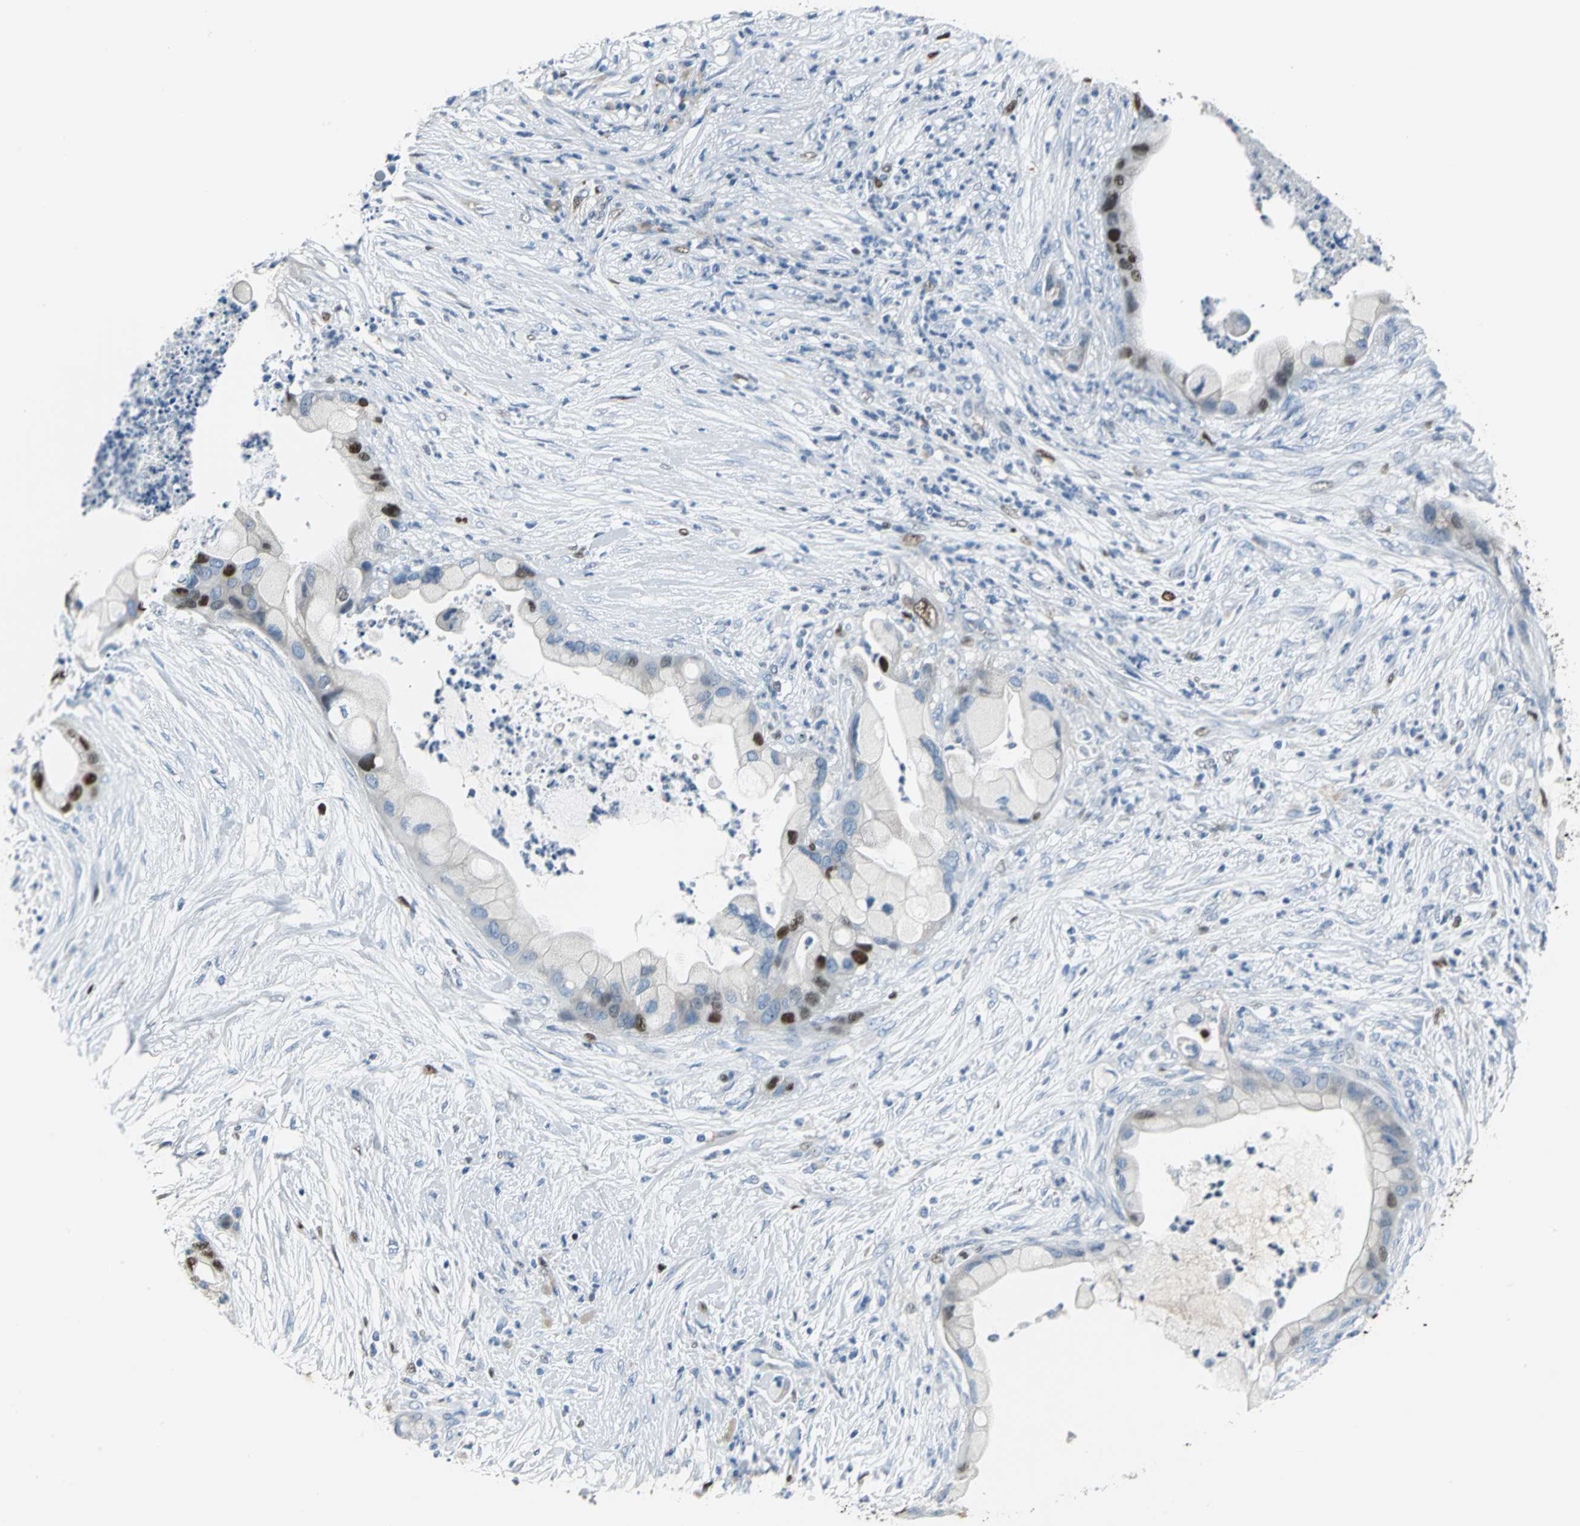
{"staining": {"intensity": "strong", "quantity": "<25%", "location": "nuclear"}, "tissue": "pancreatic cancer", "cell_type": "Tumor cells", "image_type": "cancer", "snomed": [{"axis": "morphology", "description": "Adenocarcinoma, NOS"}, {"axis": "topography", "description": "Pancreas"}], "caption": "DAB (3,3'-diaminobenzidine) immunohistochemical staining of human pancreatic adenocarcinoma displays strong nuclear protein expression in about <25% of tumor cells. The staining is performed using DAB brown chromogen to label protein expression. The nuclei are counter-stained blue using hematoxylin.", "gene": "MCM4", "patient": {"sex": "female", "age": 59}}